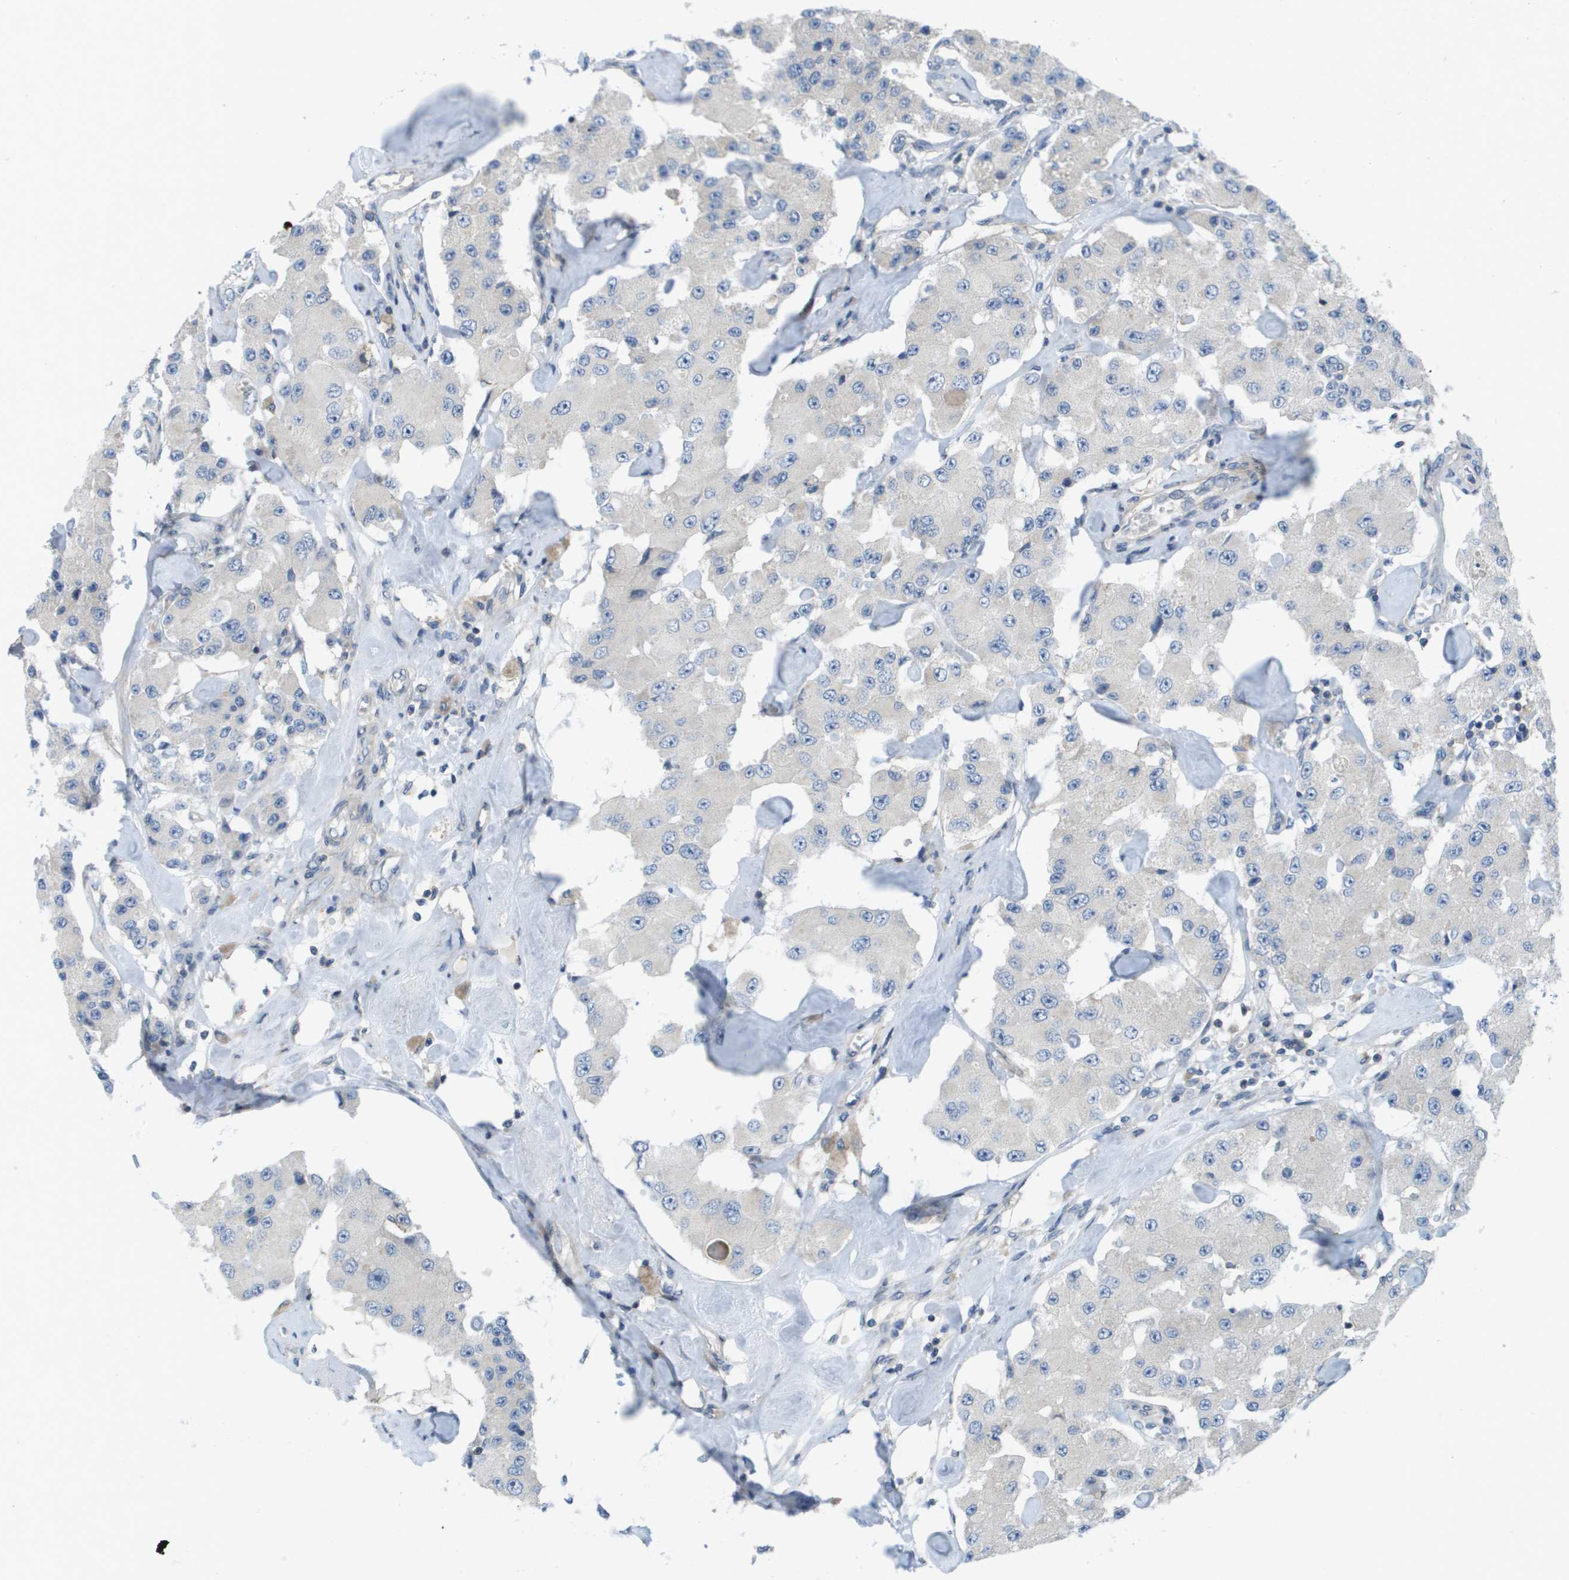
{"staining": {"intensity": "negative", "quantity": "none", "location": "none"}, "tissue": "carcinoid", "cell_type": "Tumor cells", "image_type": "cancer", "snomed": [{"axis": "morphology", "description": "Carcinoid, malignant, NOS"}, {"axis": "topography", "description": "Pancreas"}], "caption": "An immunohistochemistry (IHC) micrograph of malignant carcinoid is shown. There is no staining in tumor cells of malignant carcinoid.", "gene": "KRT23", "patient": {"sex": "male", "age": 41}}